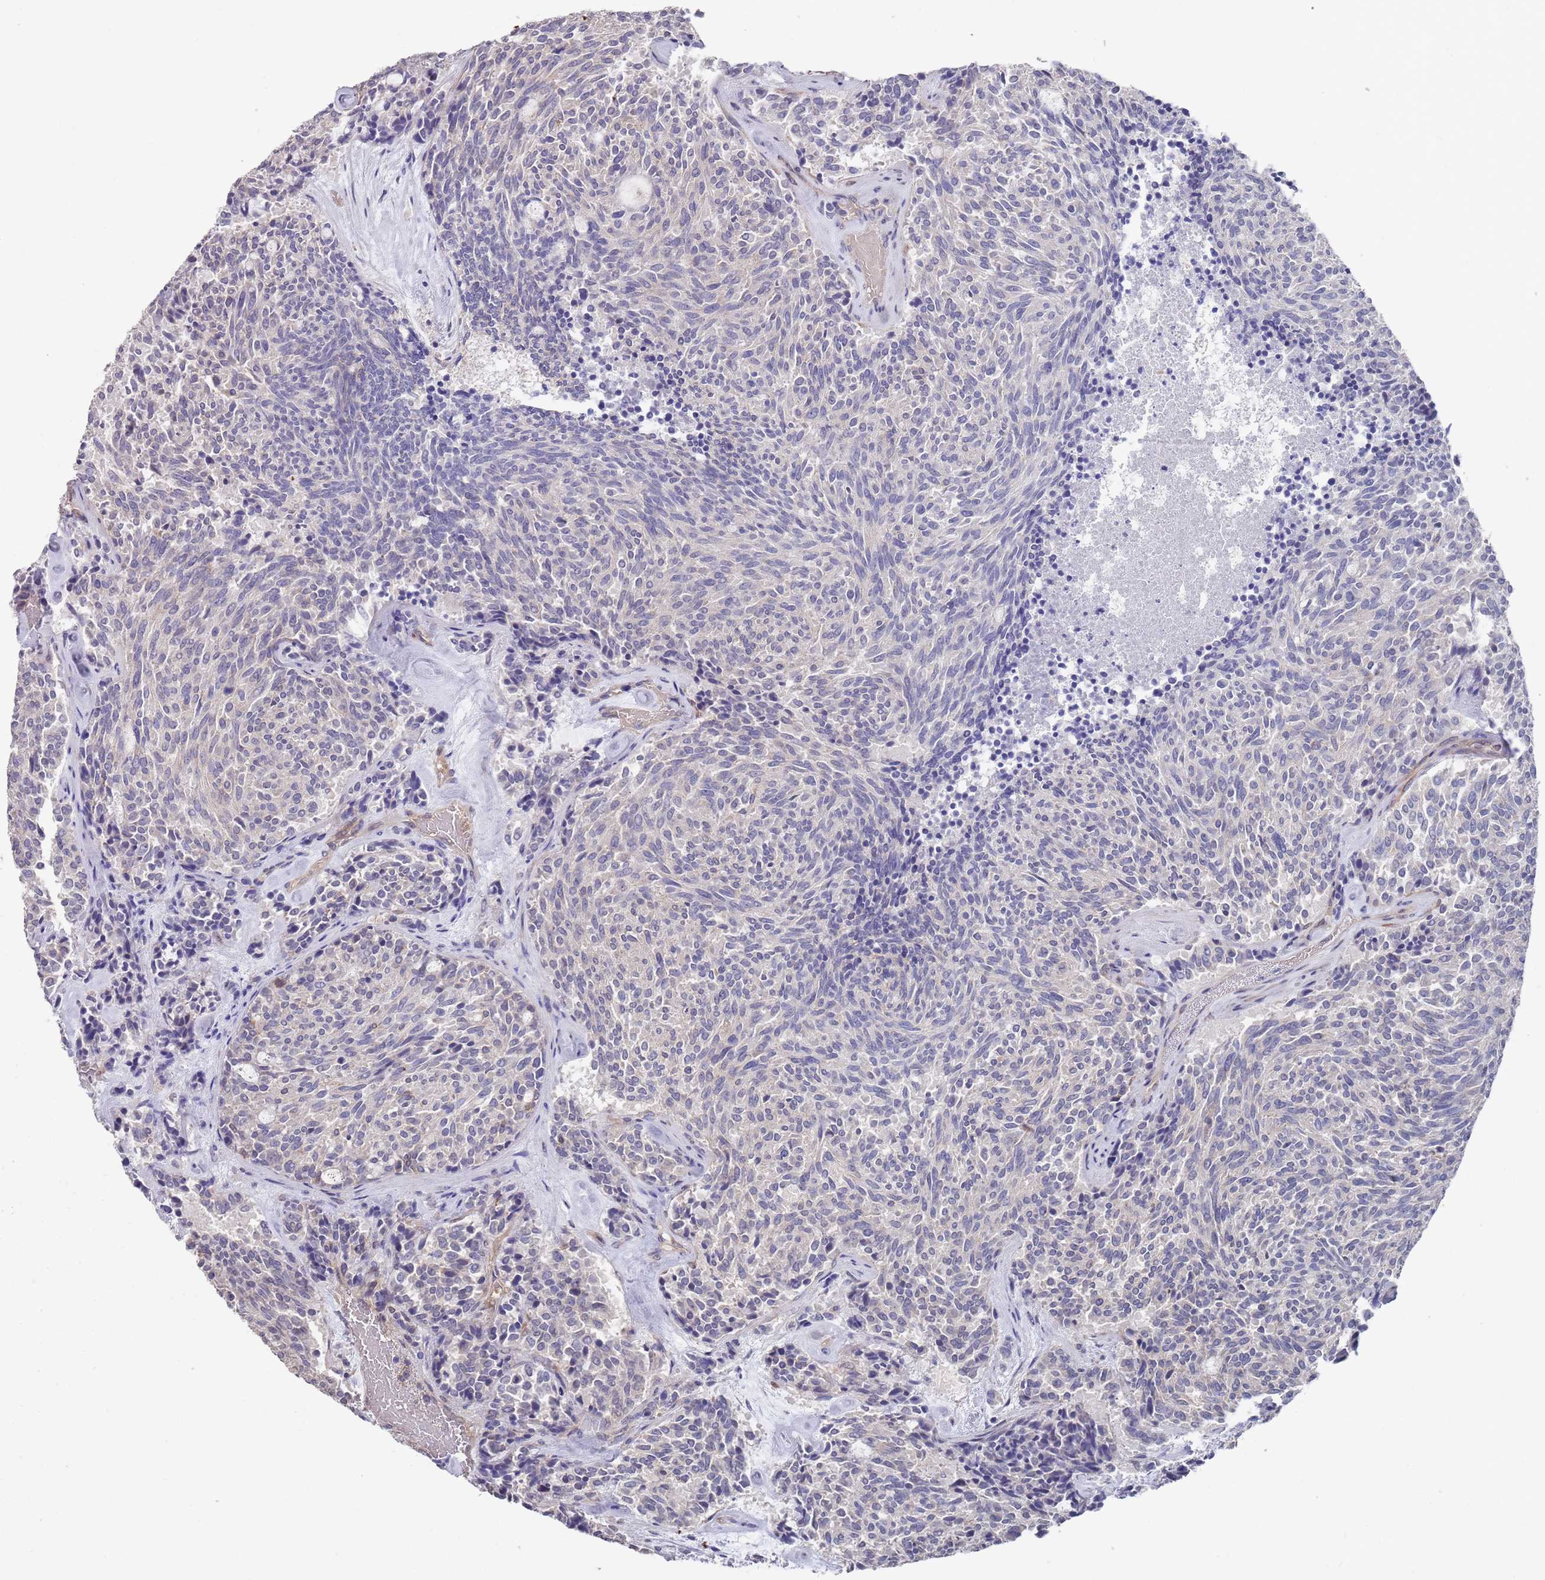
{"staining": {"intensity": "negative", "quantity": "none", "location": "none"}, "tissue": "carcinoid", "cell_type": "Tumor cells", "image_type": "cancer", "snomed": [{"axis": "morphology", "description": "Carcinoid, malignant, NOS"}, {"axis": "topography", "description": "Pancreas"}], "caption": "A photomicrograph of carcinoid stained for a protein exhibits no brown staining in tumor cells.", "gene": "ANK2", "patient": {"sex": "female", "age": 54}}